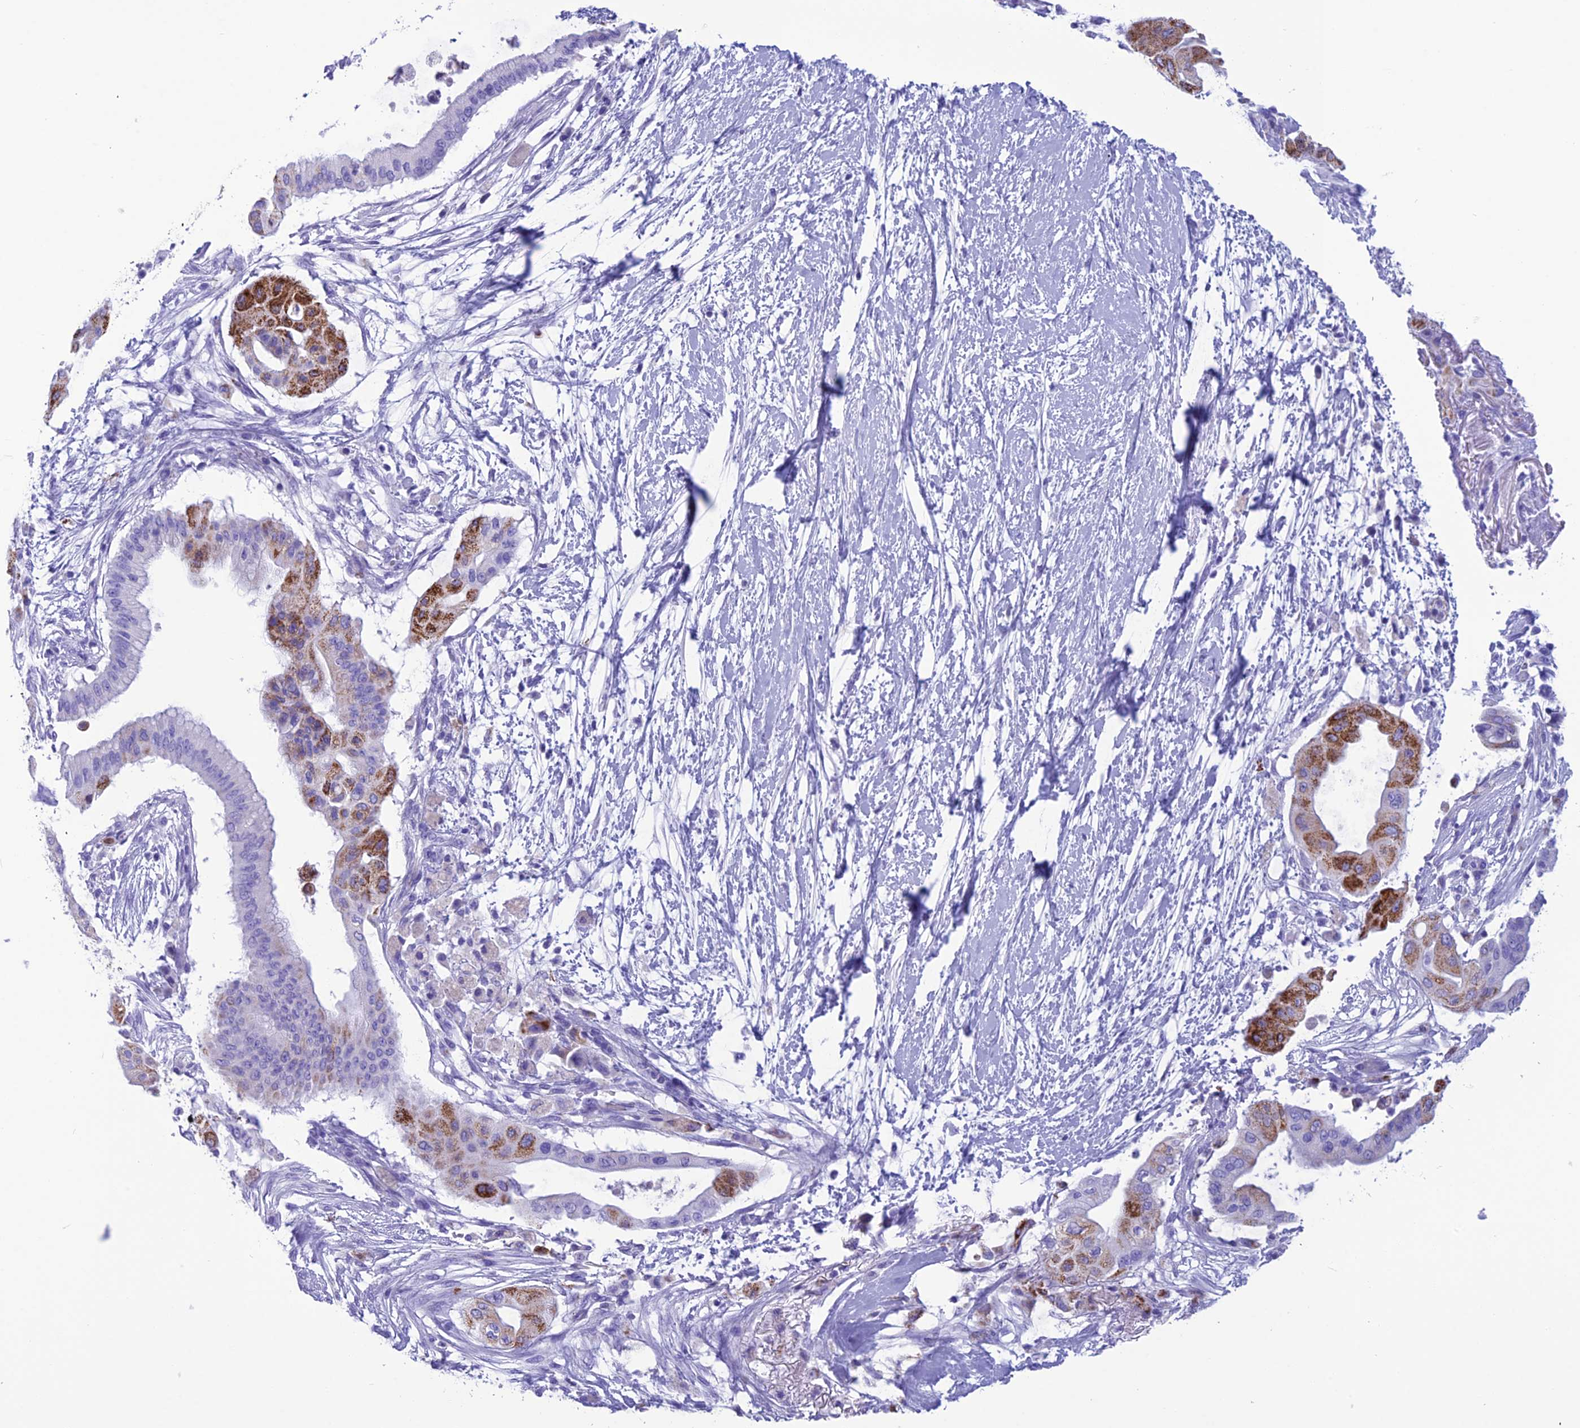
{"staining": {"intensity": "moderate", "quantity": "25%-75%", "location": "cytoplasmic/membranous"}, "tissue": "pancreatic cancer", "cell_type": "Tumor cells", "image_type": "cancer", "snomed": [{"axis": "morphology", "description": "Adenocarcinoma, NOS"}, {"axis": "topography", "description": "Pancreas"}], "caption": "Immunohistochemistry of pancreatic adenocarcinoma demonstrates medium levels of moderate cytoplasmic/membranous expression in about 25%-75% of tumor cells.", "gene": "TRAM1L1", "patient": {"sex": "male", "age": 68}}